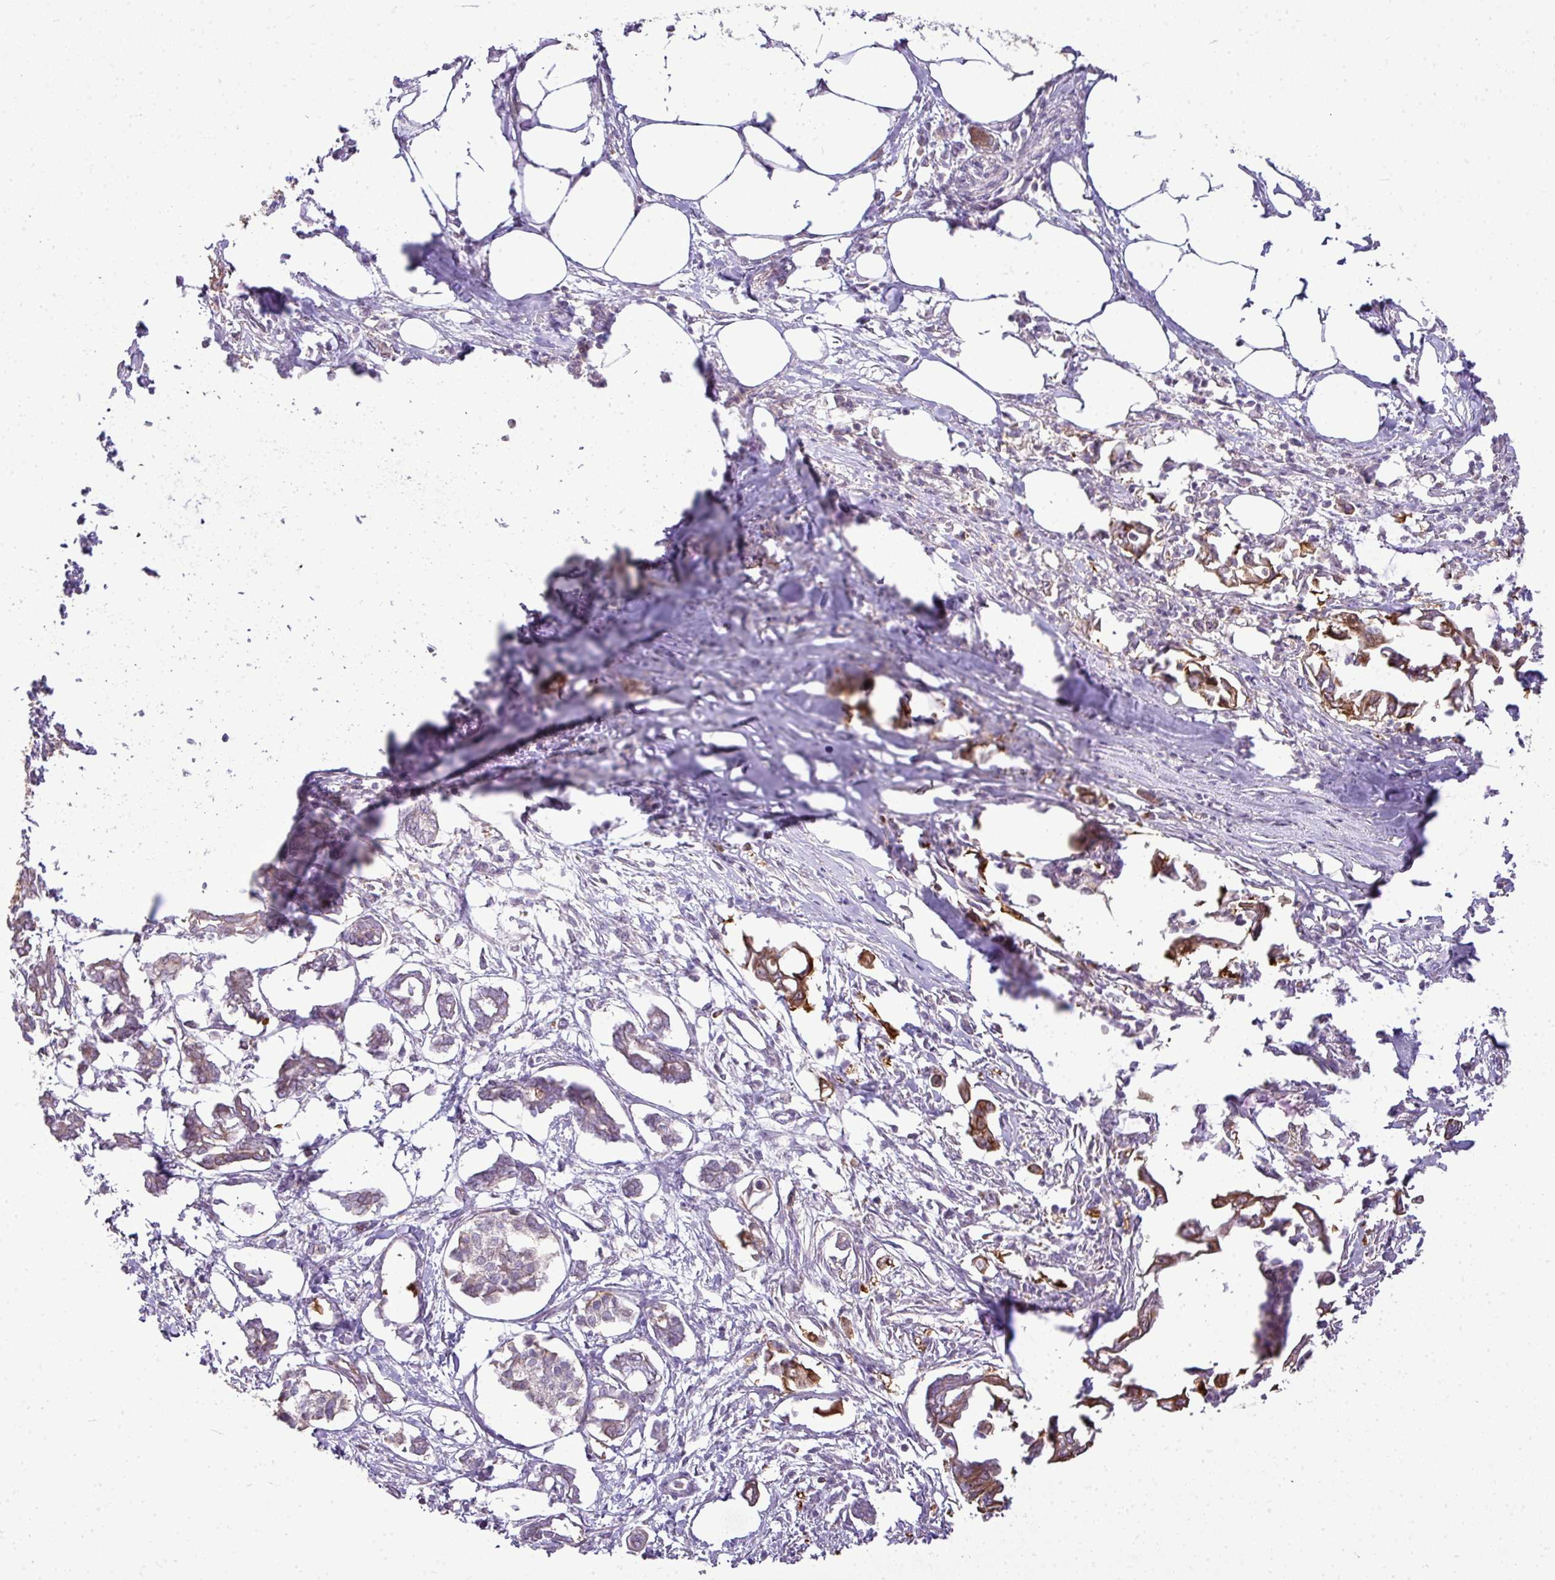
{"staining": {"intensity": "moderate", "quantity": "<25%", "location": "cytoplasmic/membranous"}, "tissue": "pancreatic cancer", "cell_type": "Tumor cells", "image_type": "cancer", "snomed": [{"axis": "morphology", "description": "Adenocarcinoma, NOS"}, {"axis": "topography", "description": "Pancreas"}], "caption": "Immunohistochemistry micrograph of neoplastic tissue: adenocarcinoma (pancreatic) stained using immunohistochemistry displays low levels of moderate protein expression localized specifically in the cytoplasmic/membranous of tumor cells, appearing as a cytoplasmic/membranous brown color.", "gene": "STAT5A", "patient": {"sex": "male", "age": 61}}